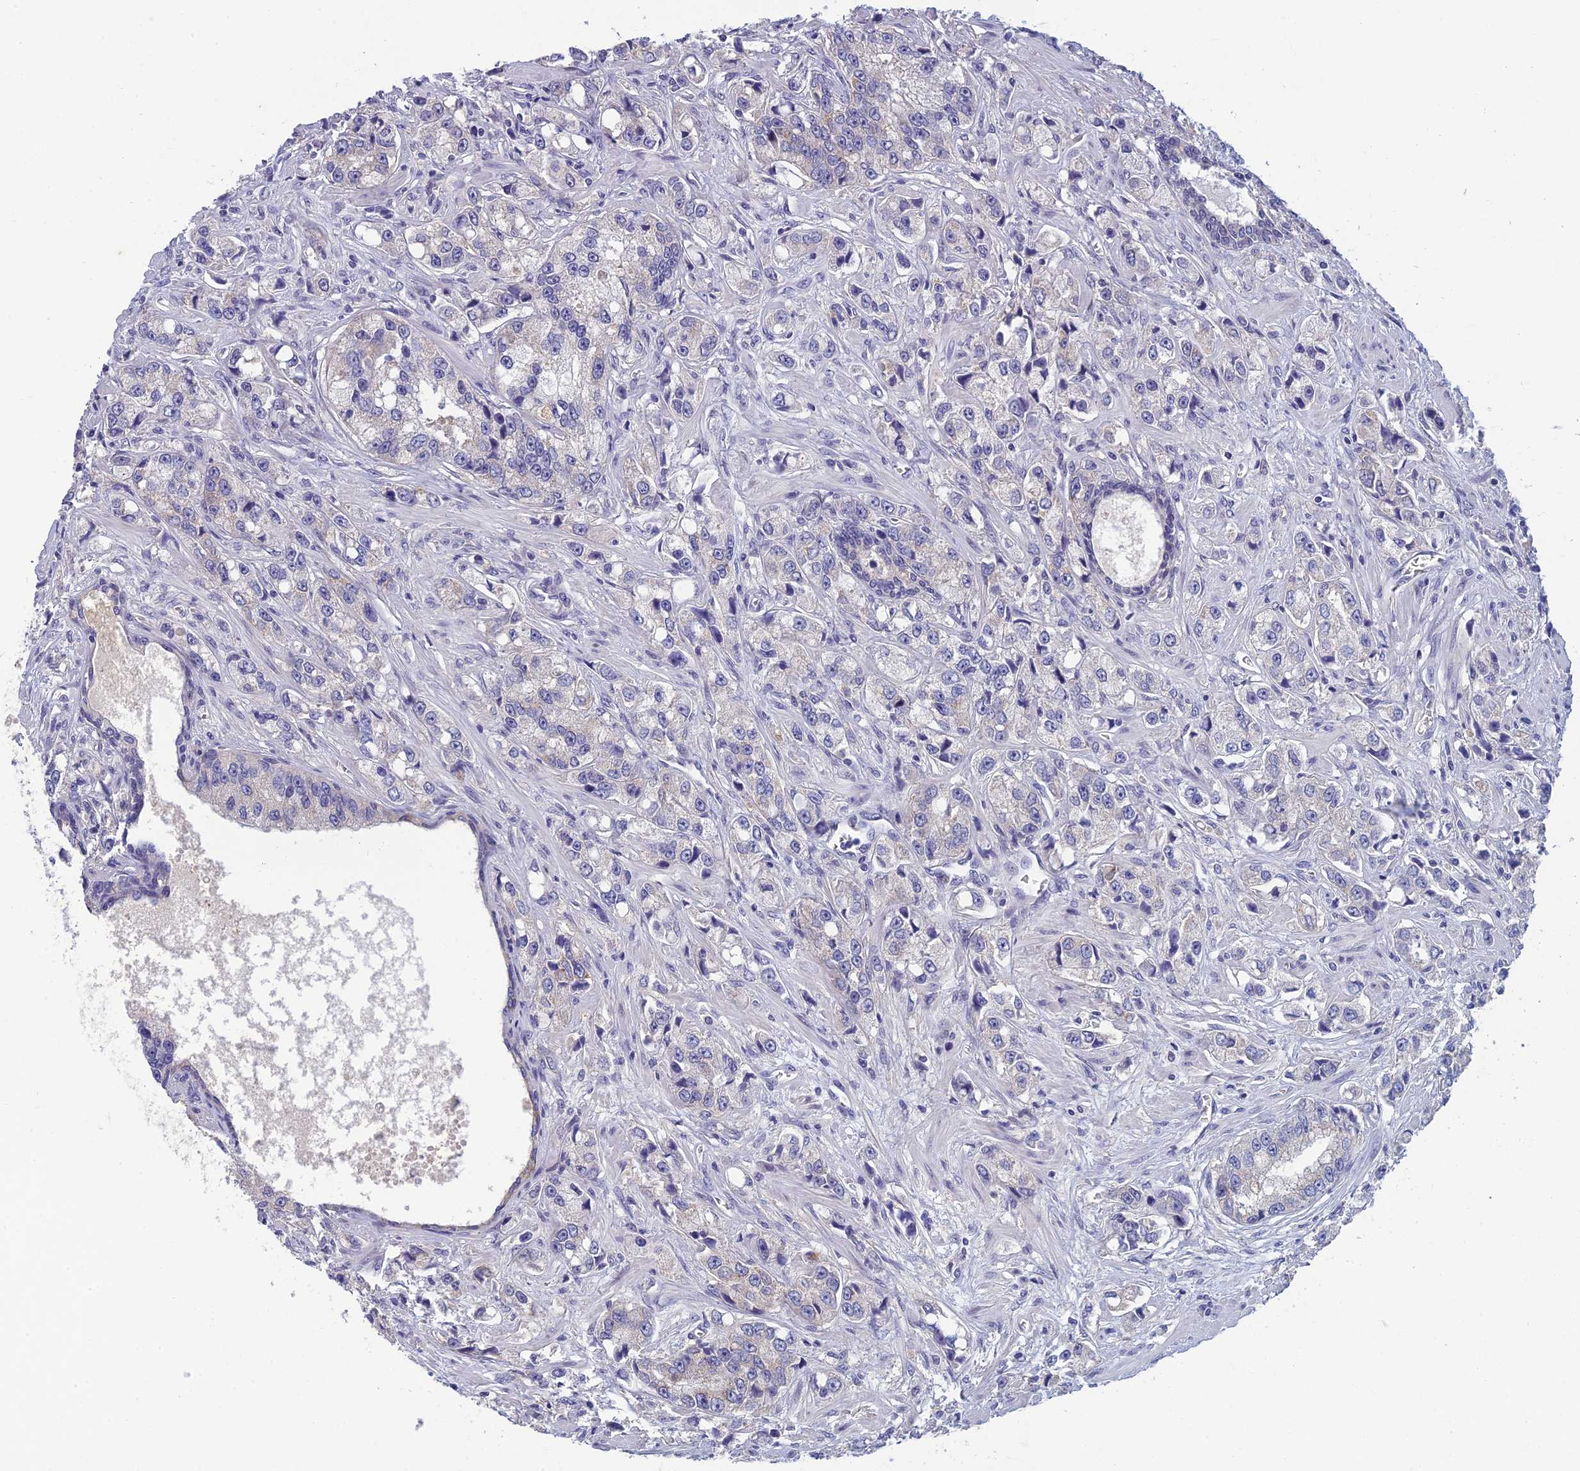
{"staining": {"intensity": "negative", "quantity": "none", "location": "none"}, "tissue": "prostate cancer", "cell_type": "Tumor cells", "image_type": "cancer", "snomed": [{"axis": "morphology", "description": "Adenocarcinoma, High grade"}, {"axis": "topography", "description": "Prostate"}], "caption": "High-grade adenocarcinoma (prostate) stained for a protein using immunohistochemistry reveals no staining tumor cells.", "gene": "NEURL1", "patient": {"sex": "male", "age": 74}}